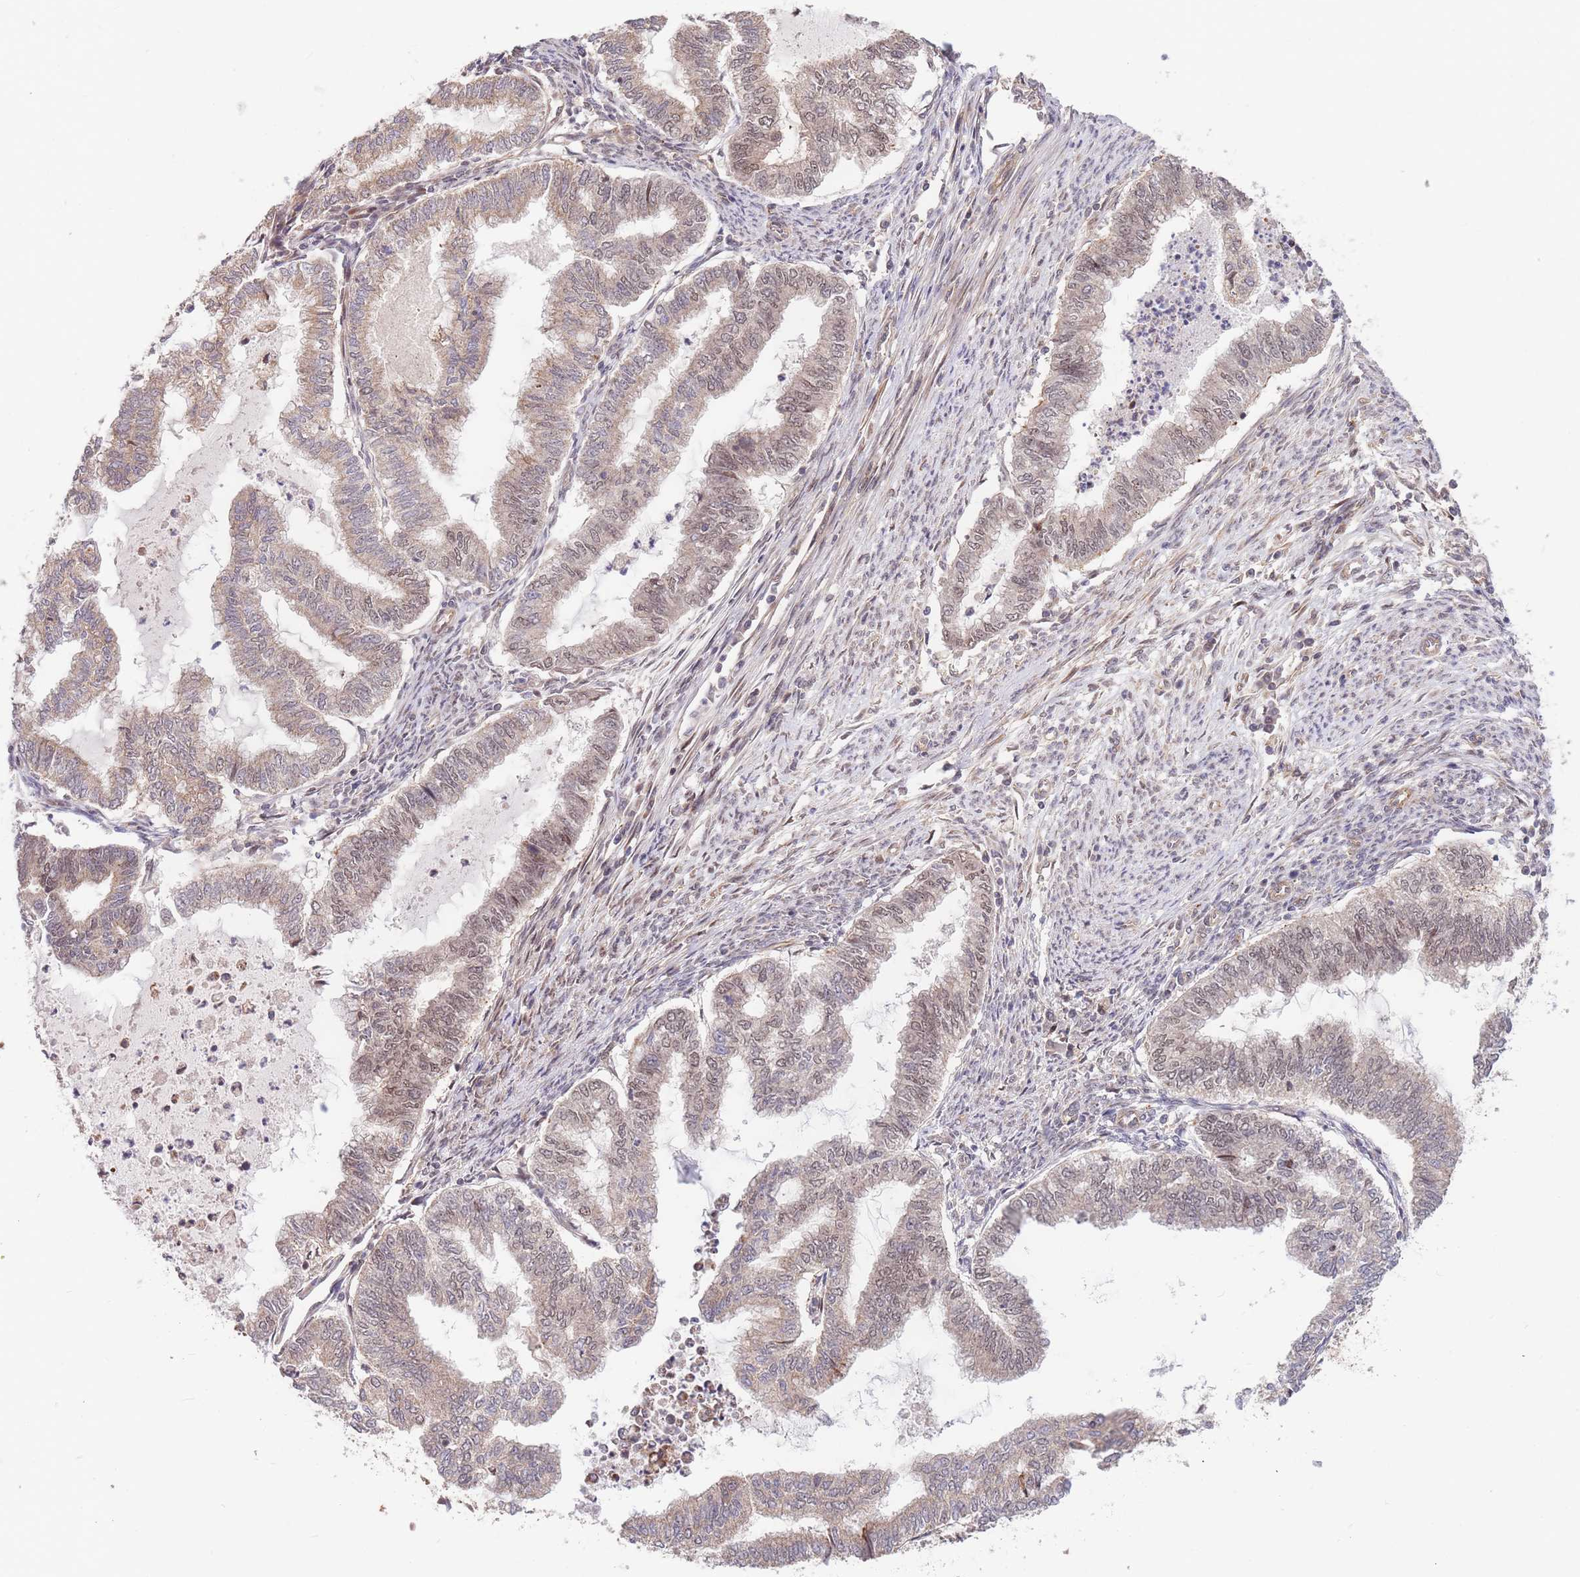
{"staining": {"intensity": "weak", "quantity": "25%-75%", "location": "nuclear"}, "tissue": "endometrial cancer", "cell_type": "Tumor cells", "image_type": "cancer", "snomed": [{"axis": "morphology", "description": "Adenocarcinoma, NOS"}, {"axis": "topography", "description": "Endometrium"}], "caption": "This is an image of immunohistochemistry staining of endometrial cancer, which shows weak staining in the nuclear of tumor cells.", "gene": "HAUS3", "patient": {"sex": "female", "age": 79}}